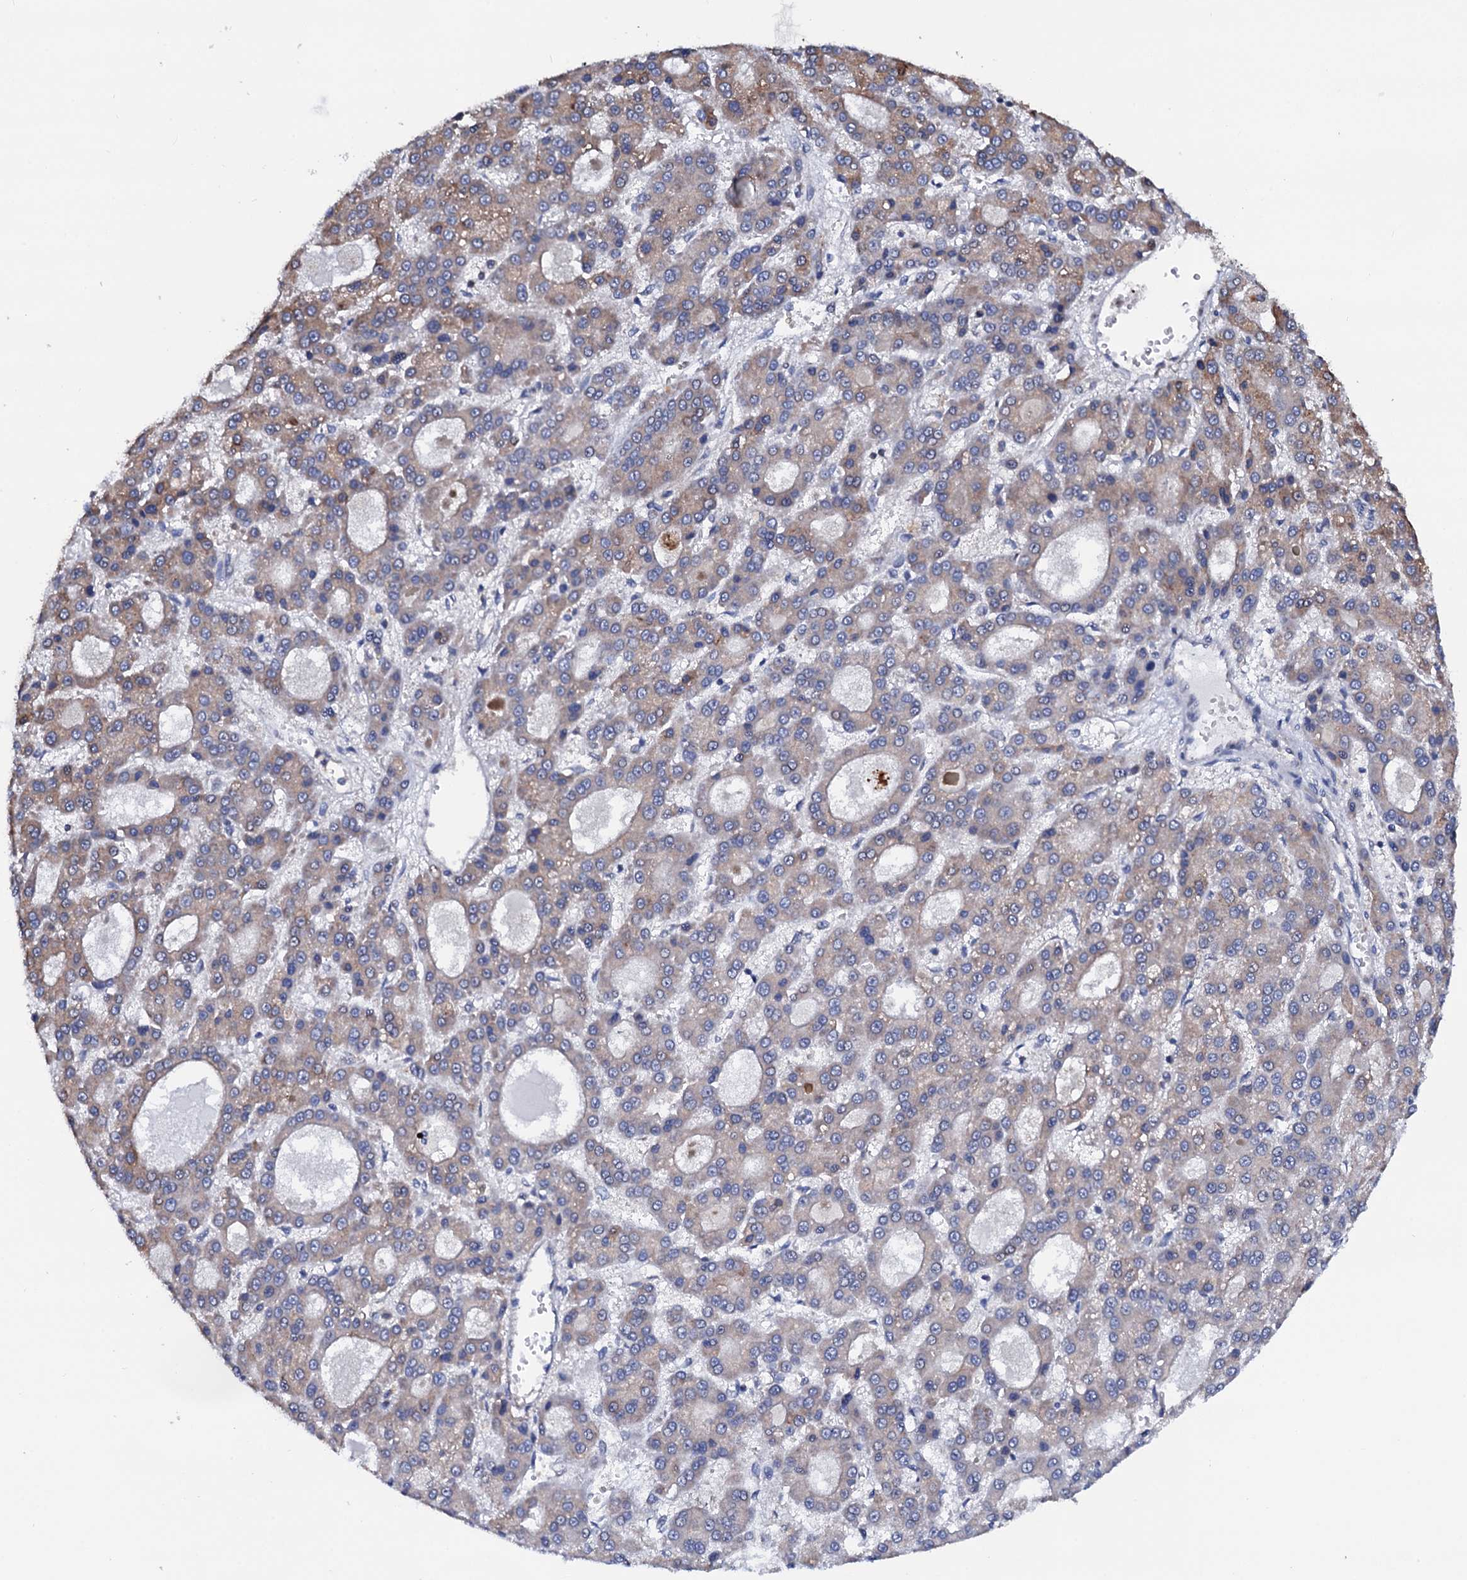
{"staining": {"intensity": "weak", "quantity": "<25%", "location": "cytoplasmic/membranous"}, "tissue": "liver cancer", "cell_type": "Tumor cells", "image_type": "cancer", "snomed": [{"axis": "morphology", "description": "Carcinoma, Hepatocellular, NOS"}, {"axis": "topography", "description": "Liver"}], "caption": "Tumor cells are negative for protein expression in human liver hepatocellular carcinoma. (DAB (3,3'-diaminobenzidine) immunohistochemistry visualized using brightfield microscopy, high magnification).", "gene": "PTCD3", "patient": {"sex": "male", "age": 70}}